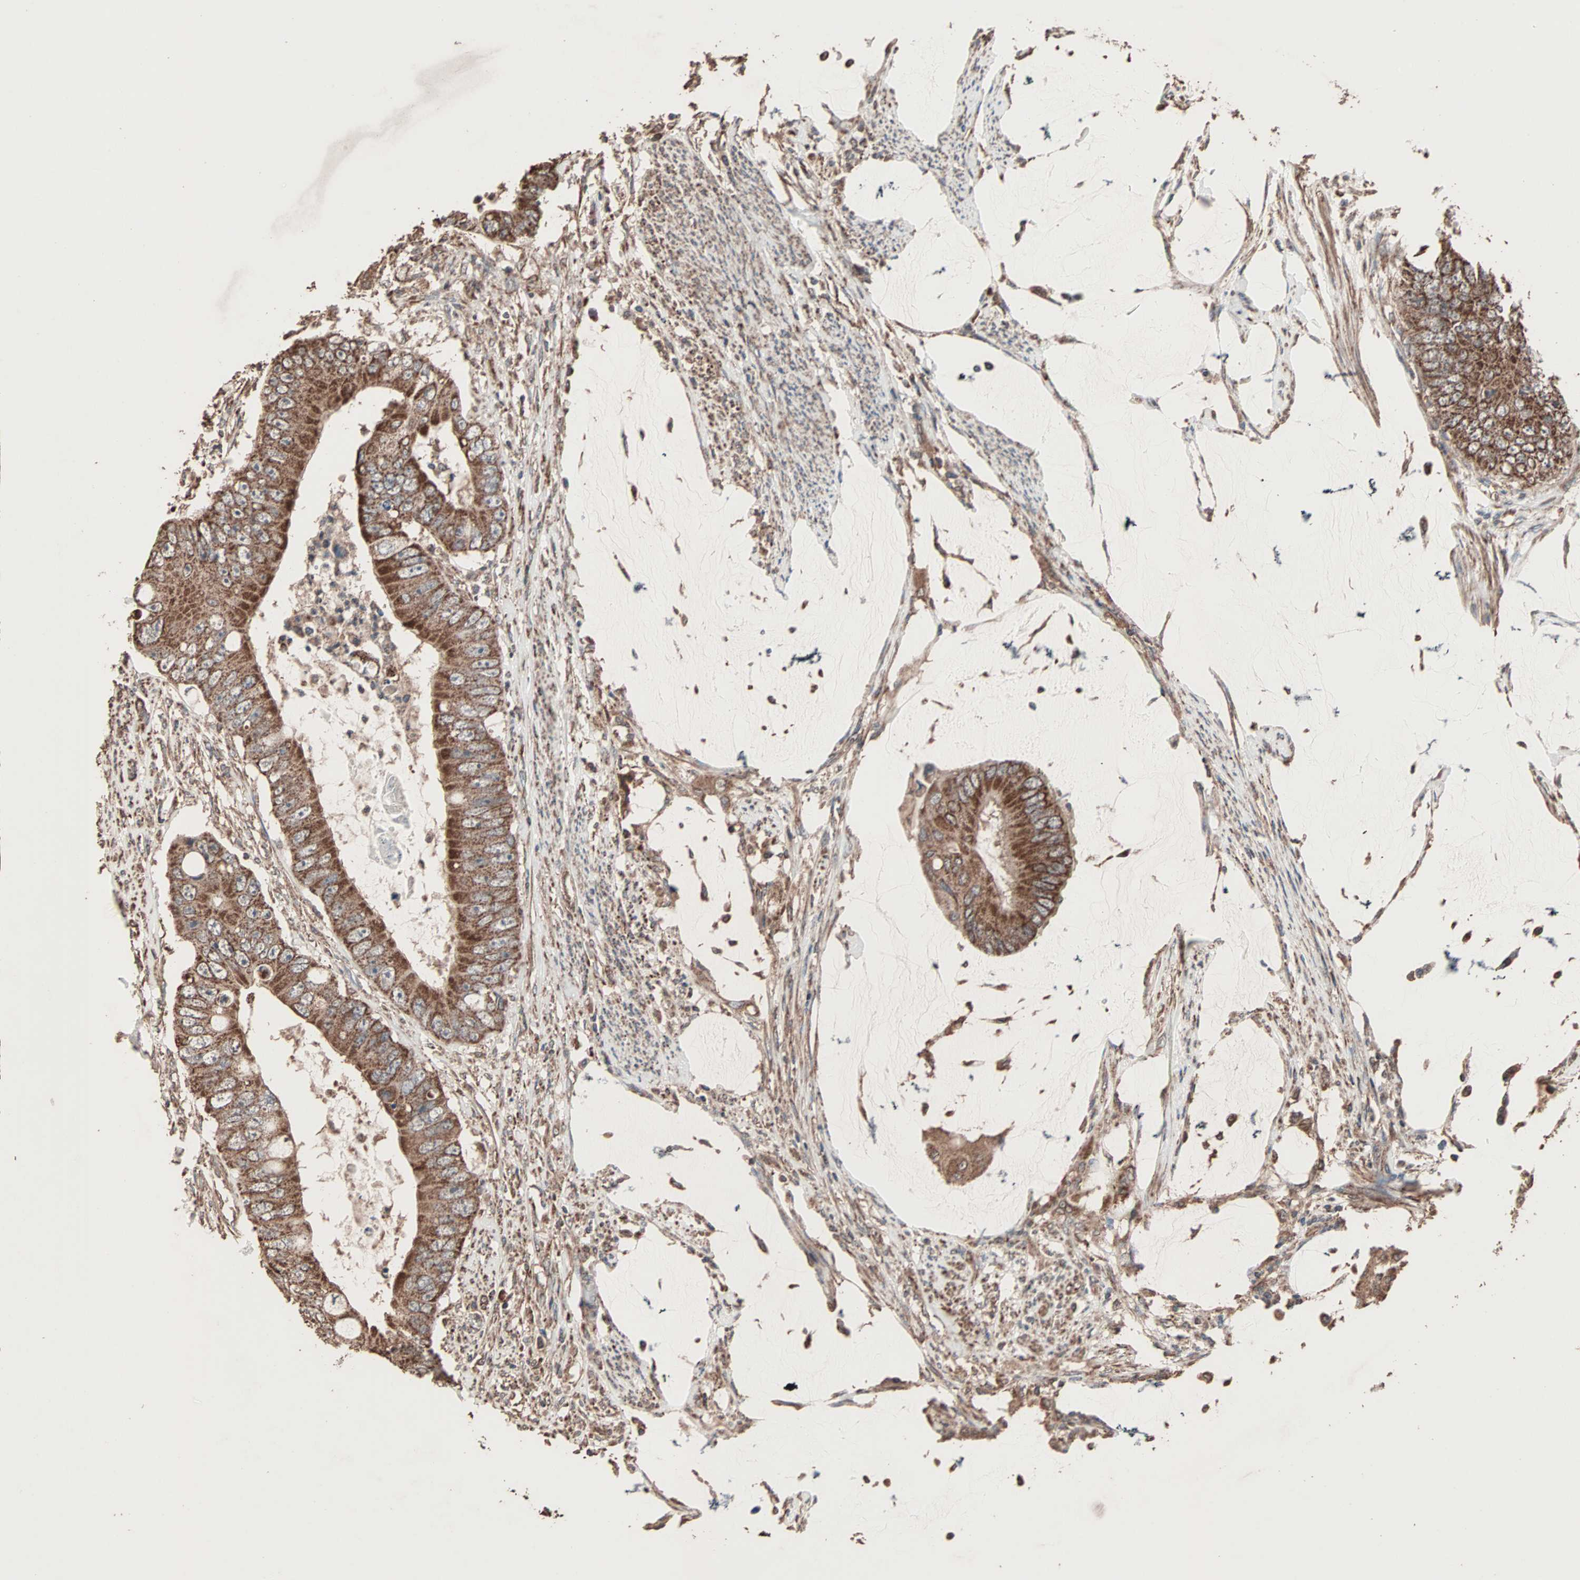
{"staining": {"intensity": "strong", "quantity": ">75%", "location": "cytoplasmic/membranous"}, "tissue": "colorectal cancer", "cell_type": "Tumor cells", "image_type": "cancer", "snomed": [{"axis": "morphology", "description": "Adenocarcinoma, NOS"}, {"axis": "topography", "description": "Rectum"}], "caption": "This image reveals immunohistochemistry staining of human adenocarcinoma (colorectal), with high strong cytoplasmic/membranous positivity in approximately >75% of tumor cells.", "gene": "MRPL2", "patient": {"sex": "female", "age": 77}}